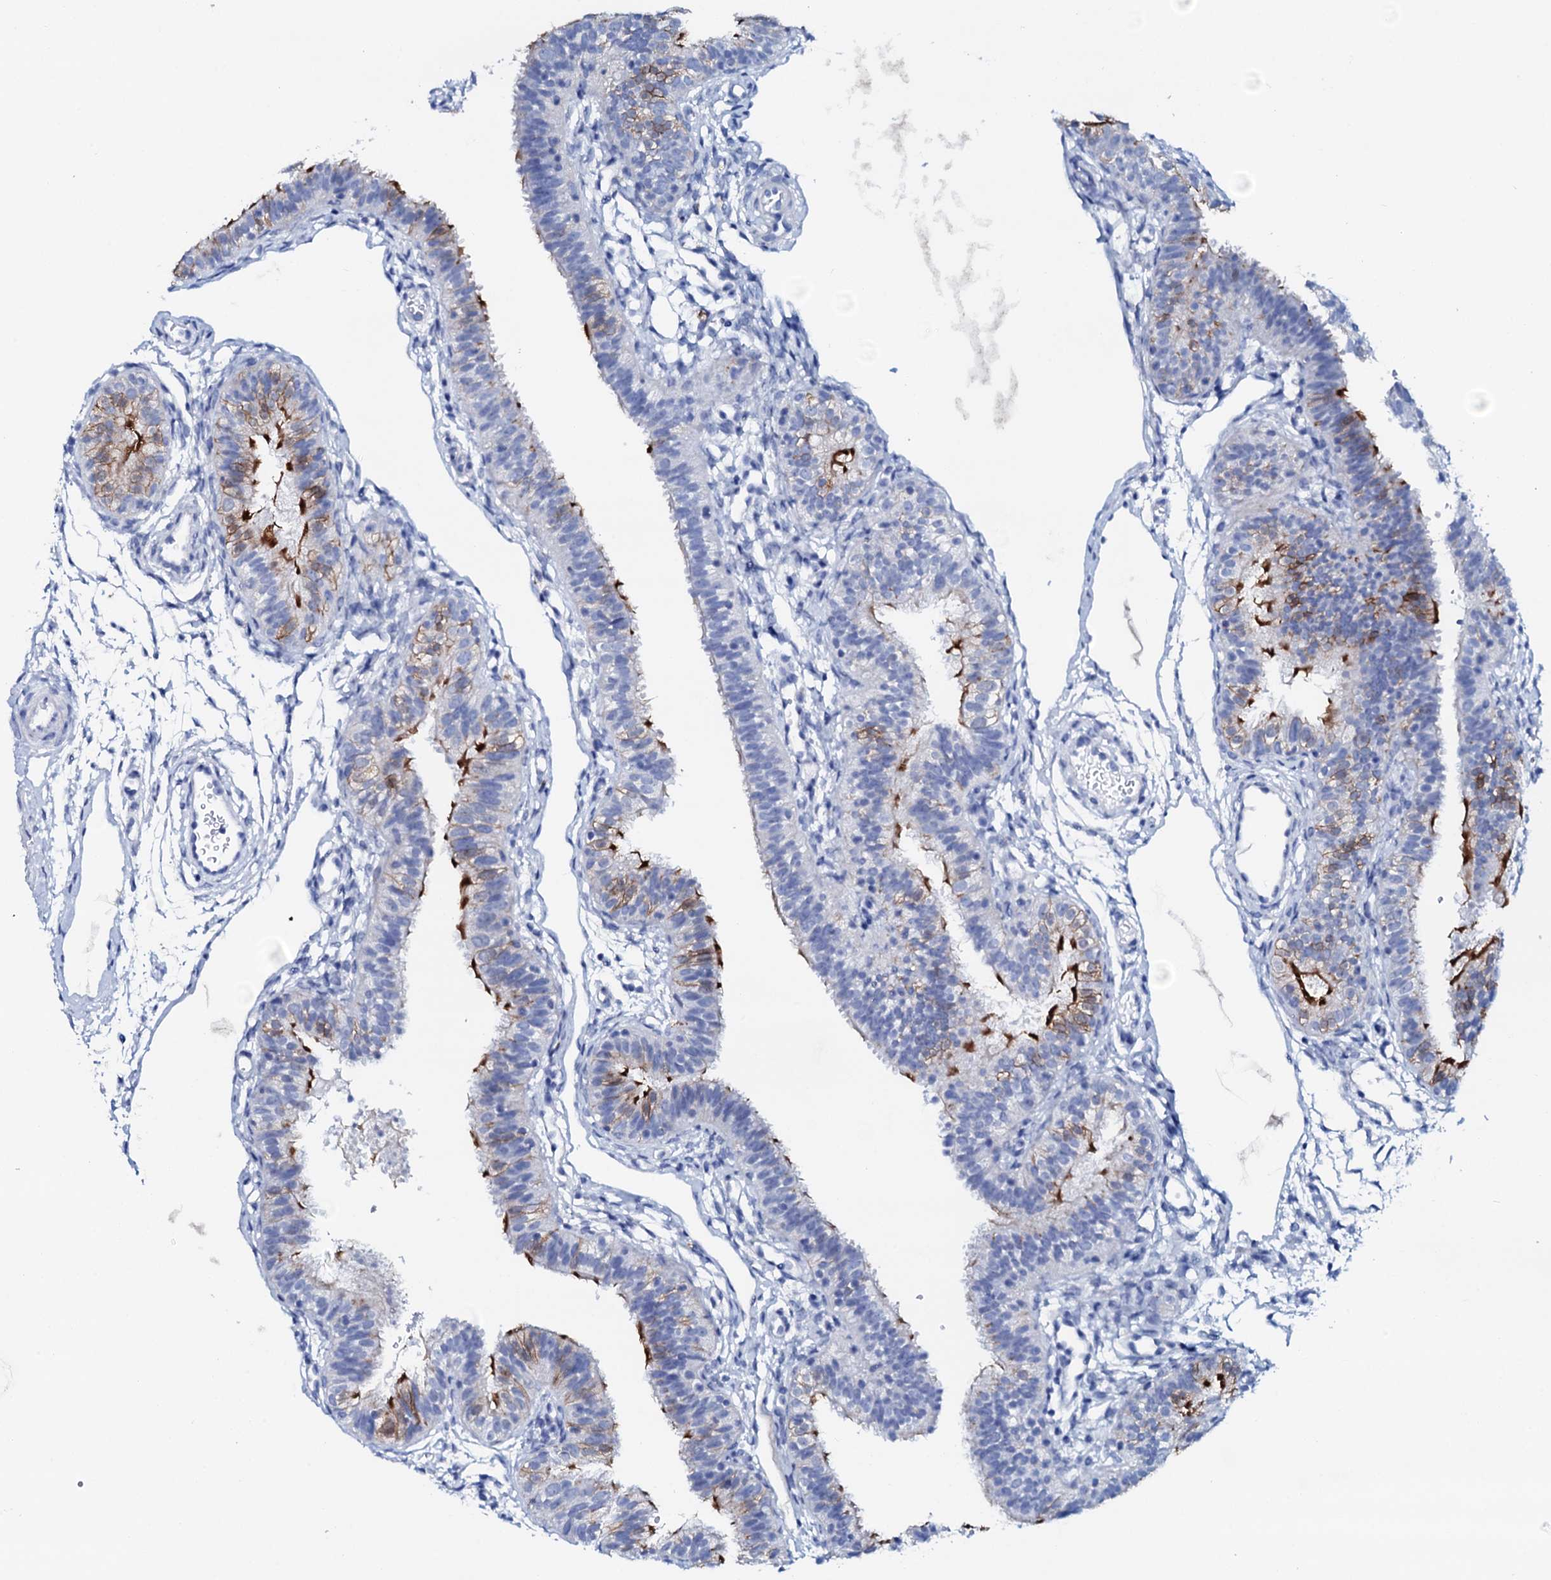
{"staining": {"intensity": "strong", "quantity": "<25%", "location": "cytoplasmic/membranous"}, "tissue": "fallopian tube", "cell_type": "Glandular cells", "image_type": "normal", "snomed": [{"axis": "morphology", "description": "Normal tissue, NOS"}, {"axis": "topography", "description": "Fallopian tube"}], "caption": "Human fallopian tube stained for a protein (brown) displays strong cytoplasmic/membranous positive staining in approximately <25% of glandular cells.", "gene": "AMER2", "patient": {"sex": "female", "age": 35}}